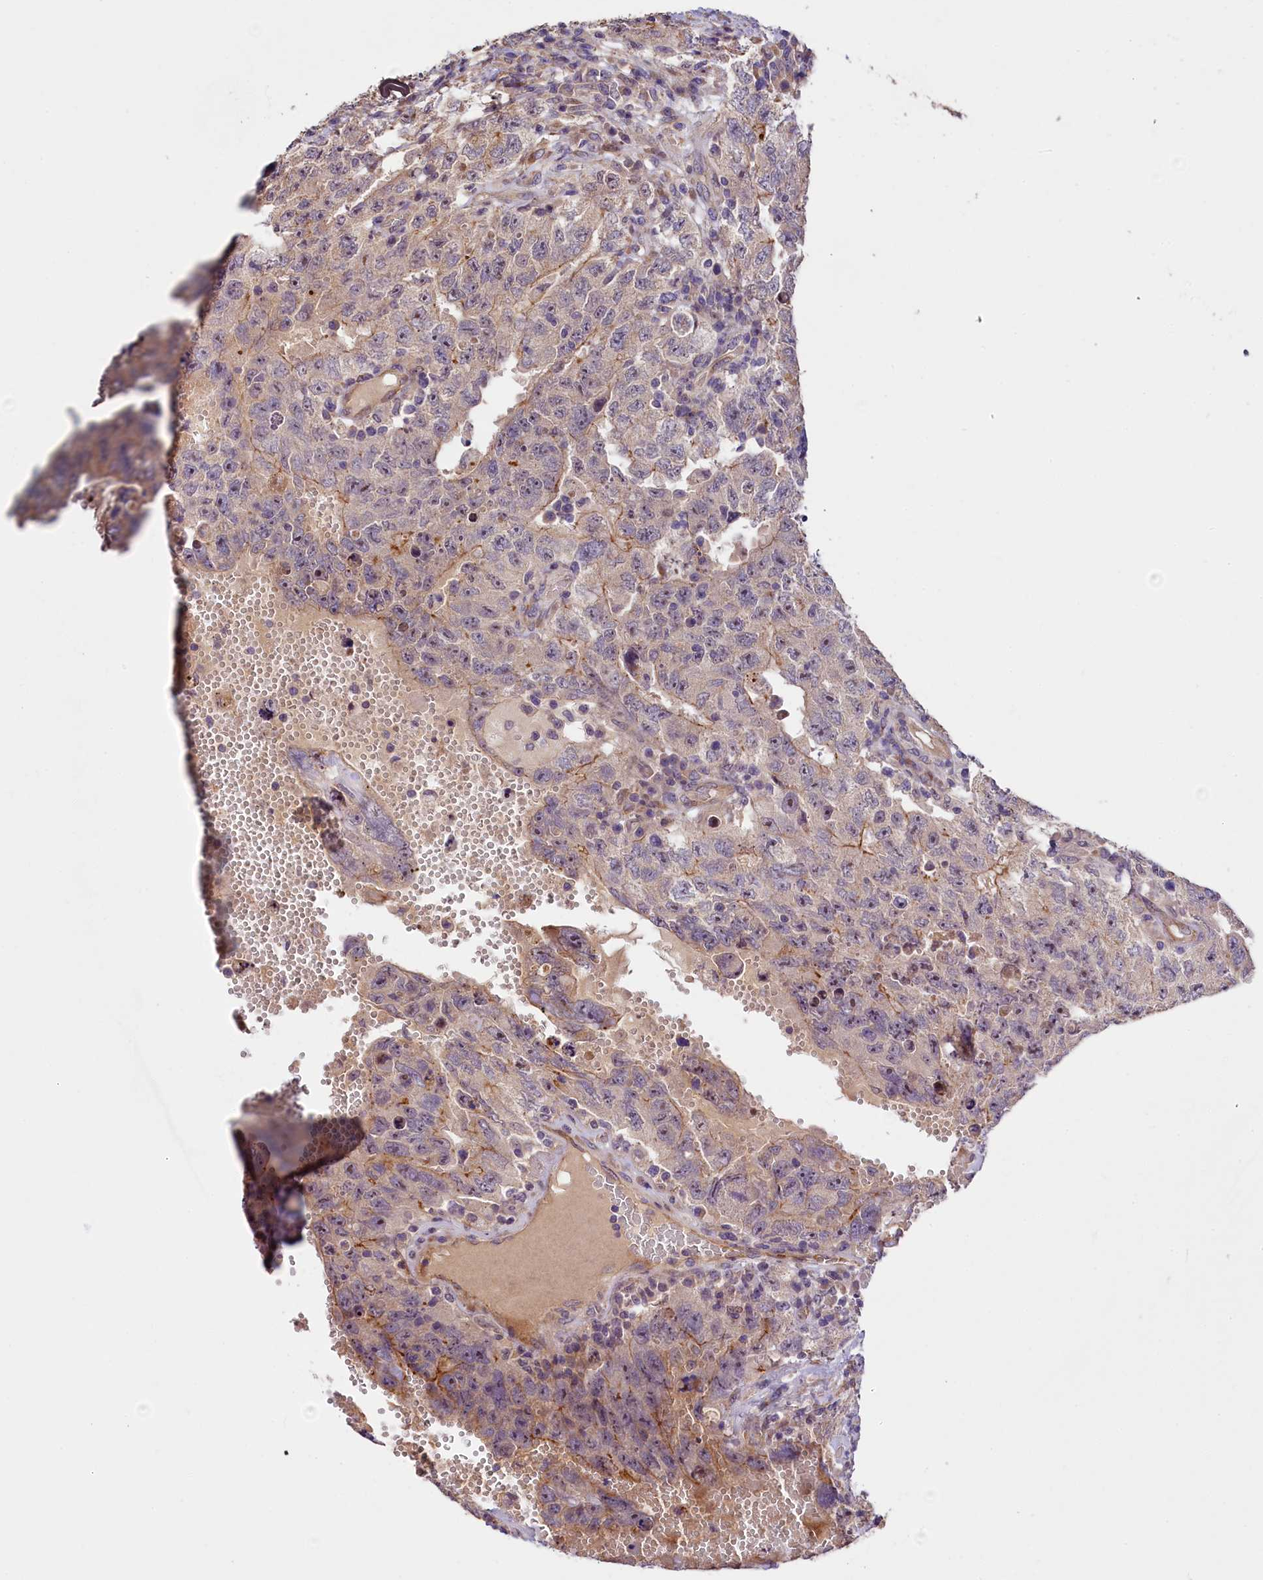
{"staining": {"intensity": "negative", "quantity": "none", "location": "none"}, "tissue": "testis cancer", "cell_type": "Tumor cells", "image_type": "cancer", "snomed": [{"axis": "morphology", "description": "Carcinoma, Embryonal, NOS"}, {"axis": "topography", "description": "Testis"}], "caption": "Tumor cells show no significant expression in testis embryonal carcinoma.", "gene": "UBXN6", "patient": {"sex": "male", "age": 26}}